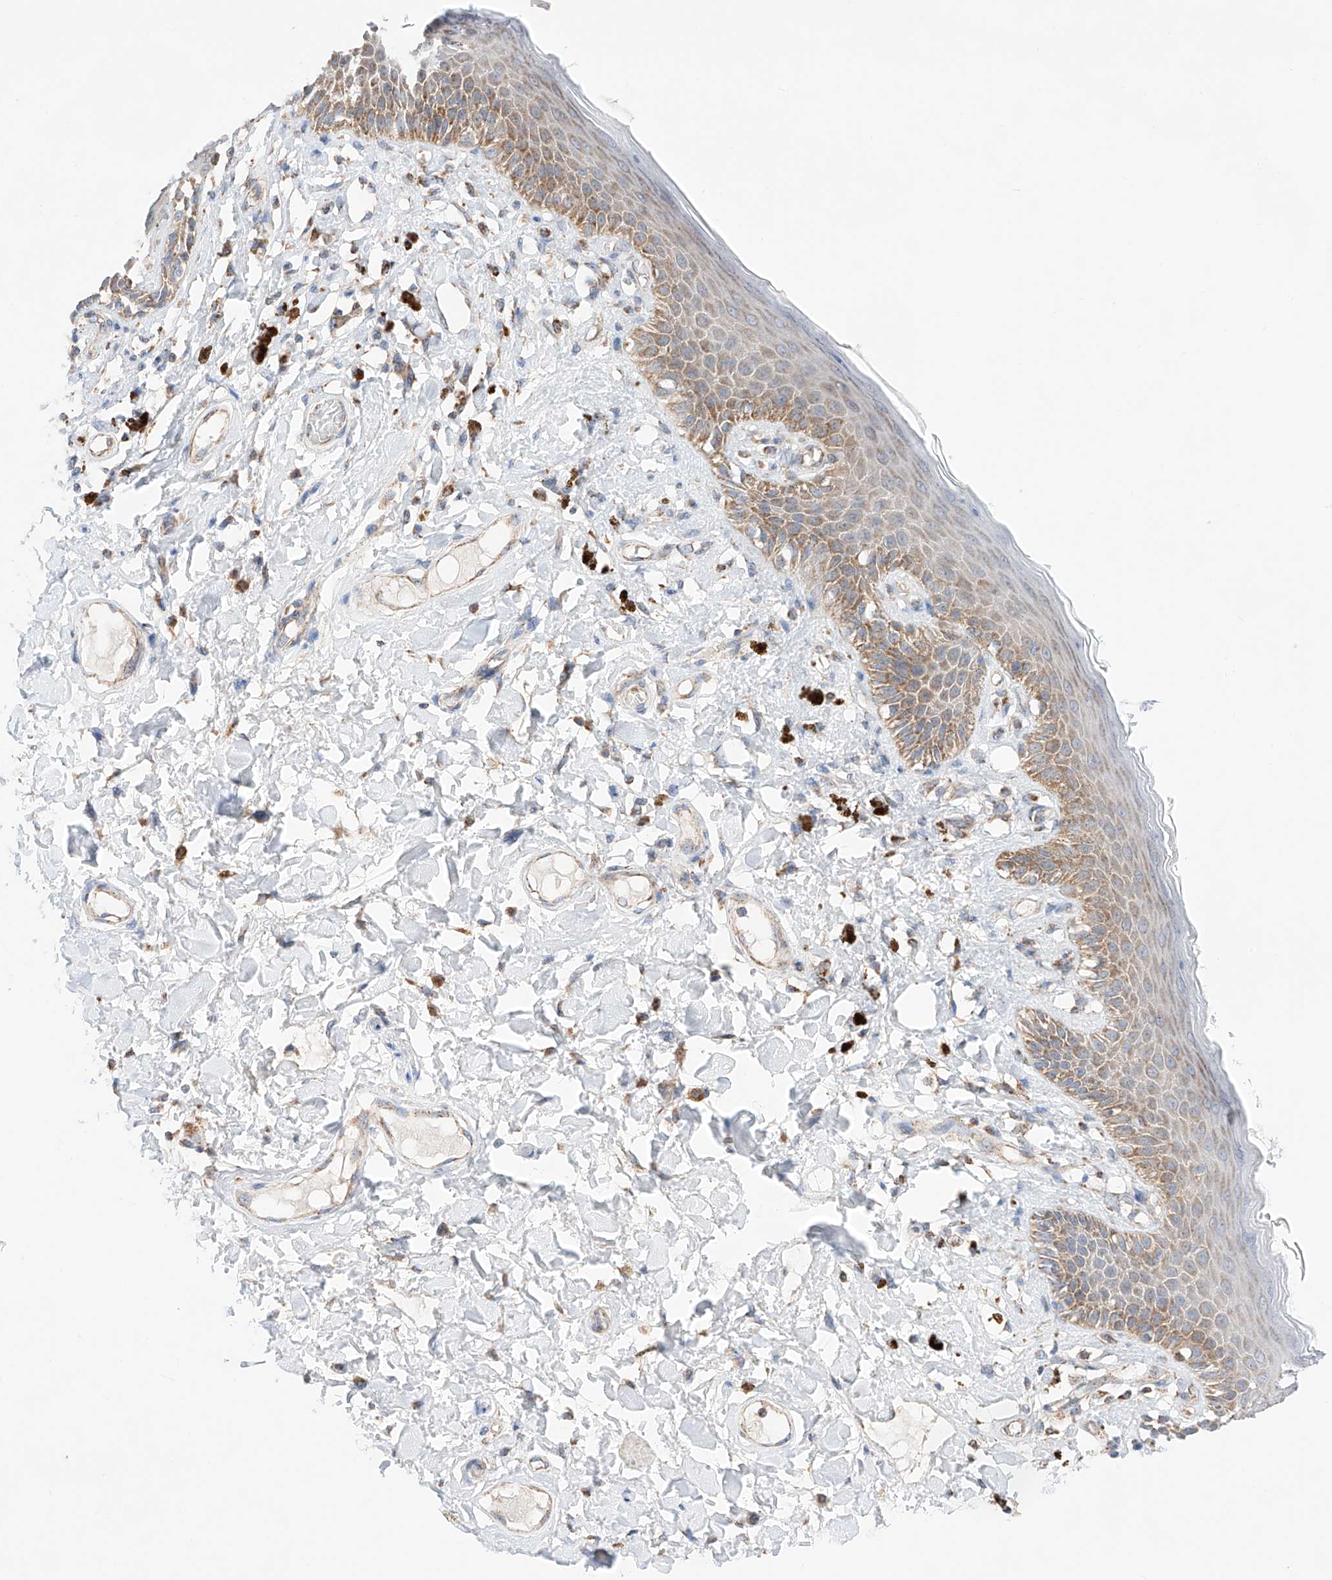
{"staining": {"intensity": "moderate", "quantity": ">75%", "location": "cytoplasmic/membranous"}, "tissue": "skin", "cell_type": "Epidermal cells", "image_type": "normal", "snomed": [{"axis": "morphology", "description": "Normal tissue, NOS"}, {"axis": "topography", "description": "Anal"}], "caption": "An image of skin stained for a protein demonstrates moderate cytoplasmic/membranous brown staining in epidermal cells. (DAB IHC with brightfield microscopy, high magnification).", "gene": "KTI12", "patient": {"sex": "female", "age": 78}}